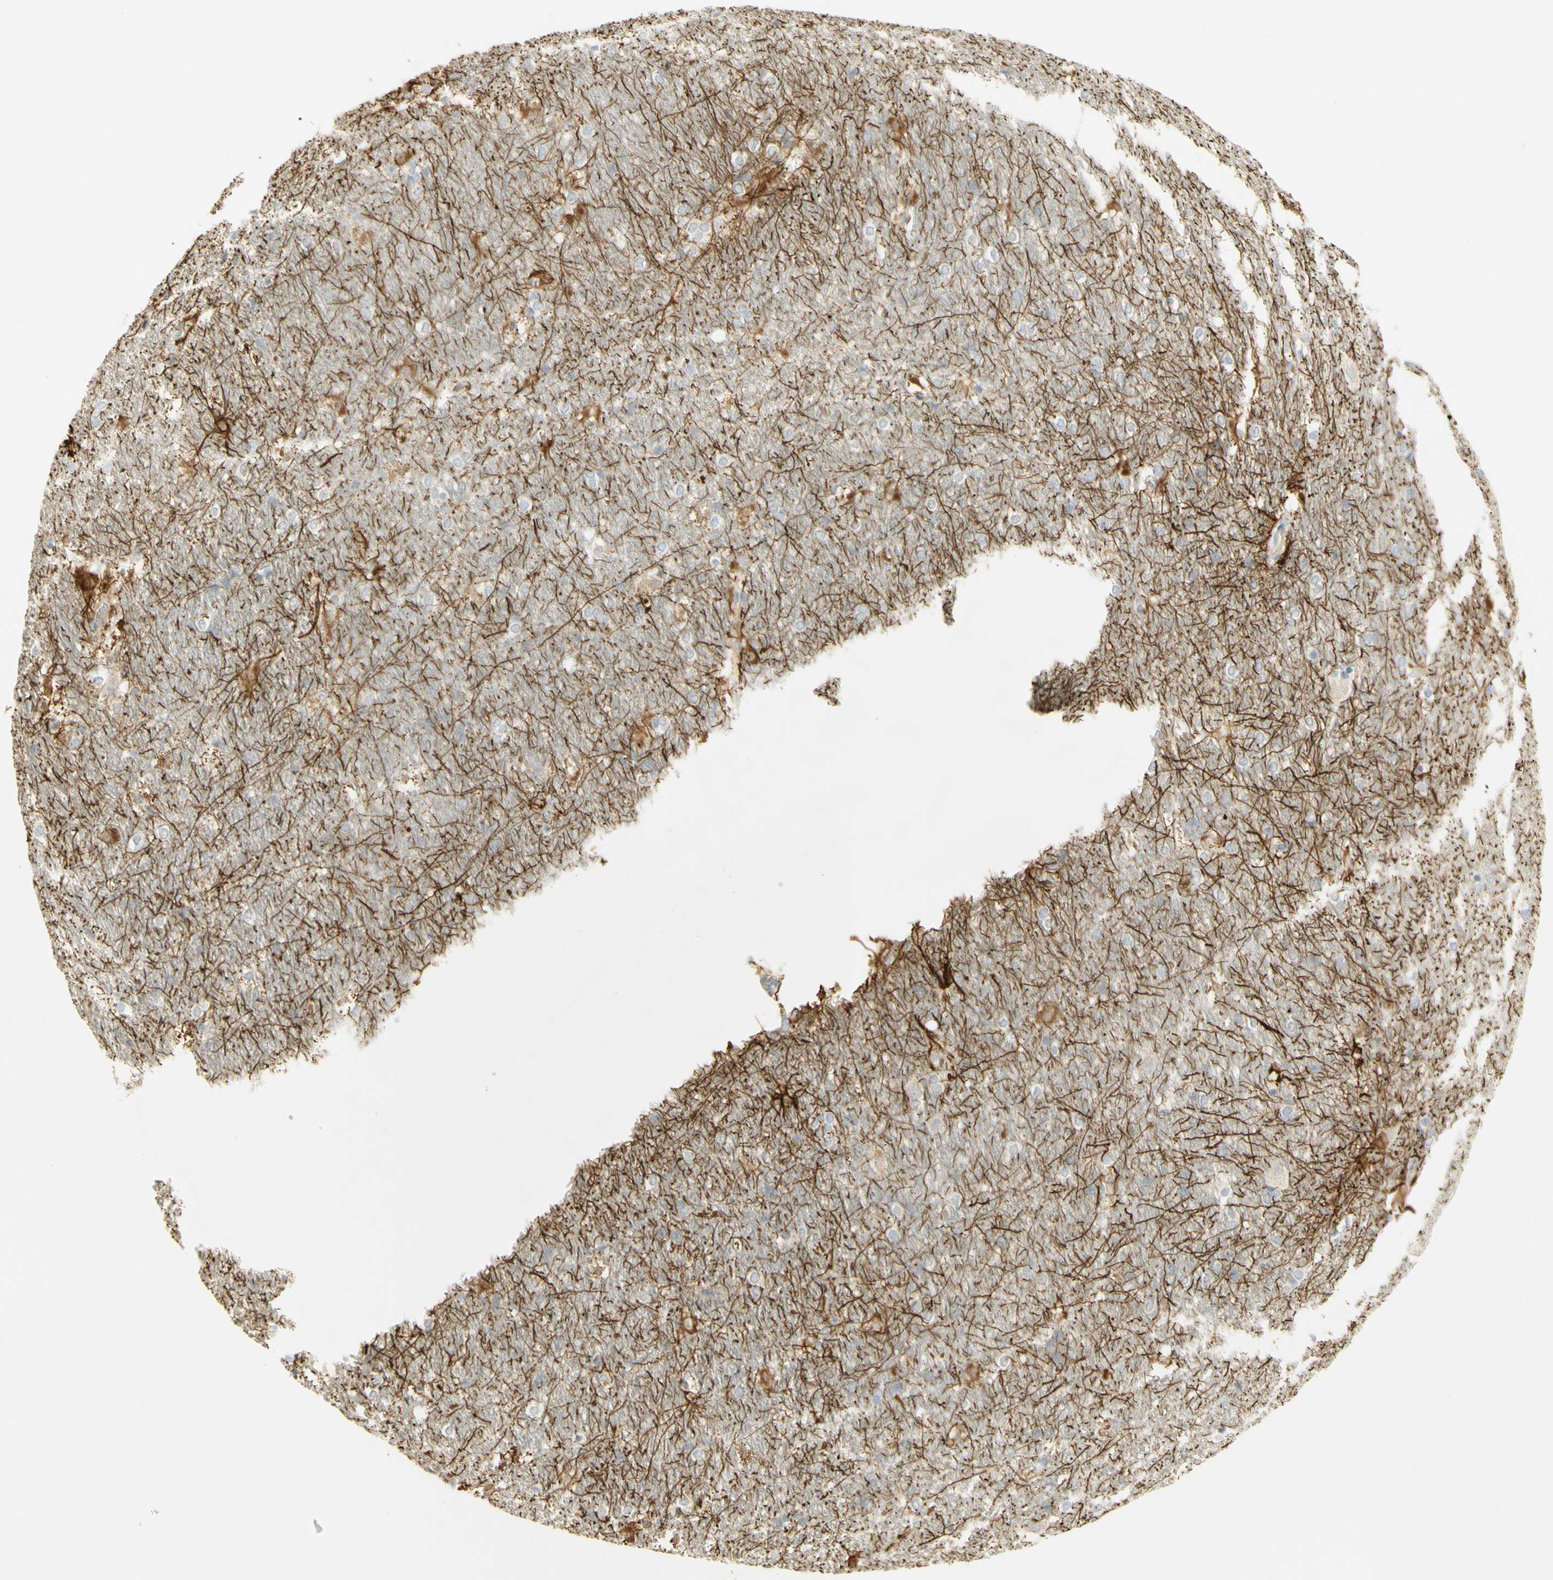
{"staining": {"intensity": "negative", "quantity": "none", "location": "none"}, "tissue": "hippocampus", "cell_type": "Glial cells", "image_type": "normal", "snomed": [{"axis": "morphology", "description": "Normal tissue, NOS"}, {"axis": "topography", "description": "Hippocampus"}], "caption": "The histopathology image shows no staining of glial cells in unremarkable hippocampus.", "gene": "KIF11", "patient": {"sex": "female", "age": 19}}